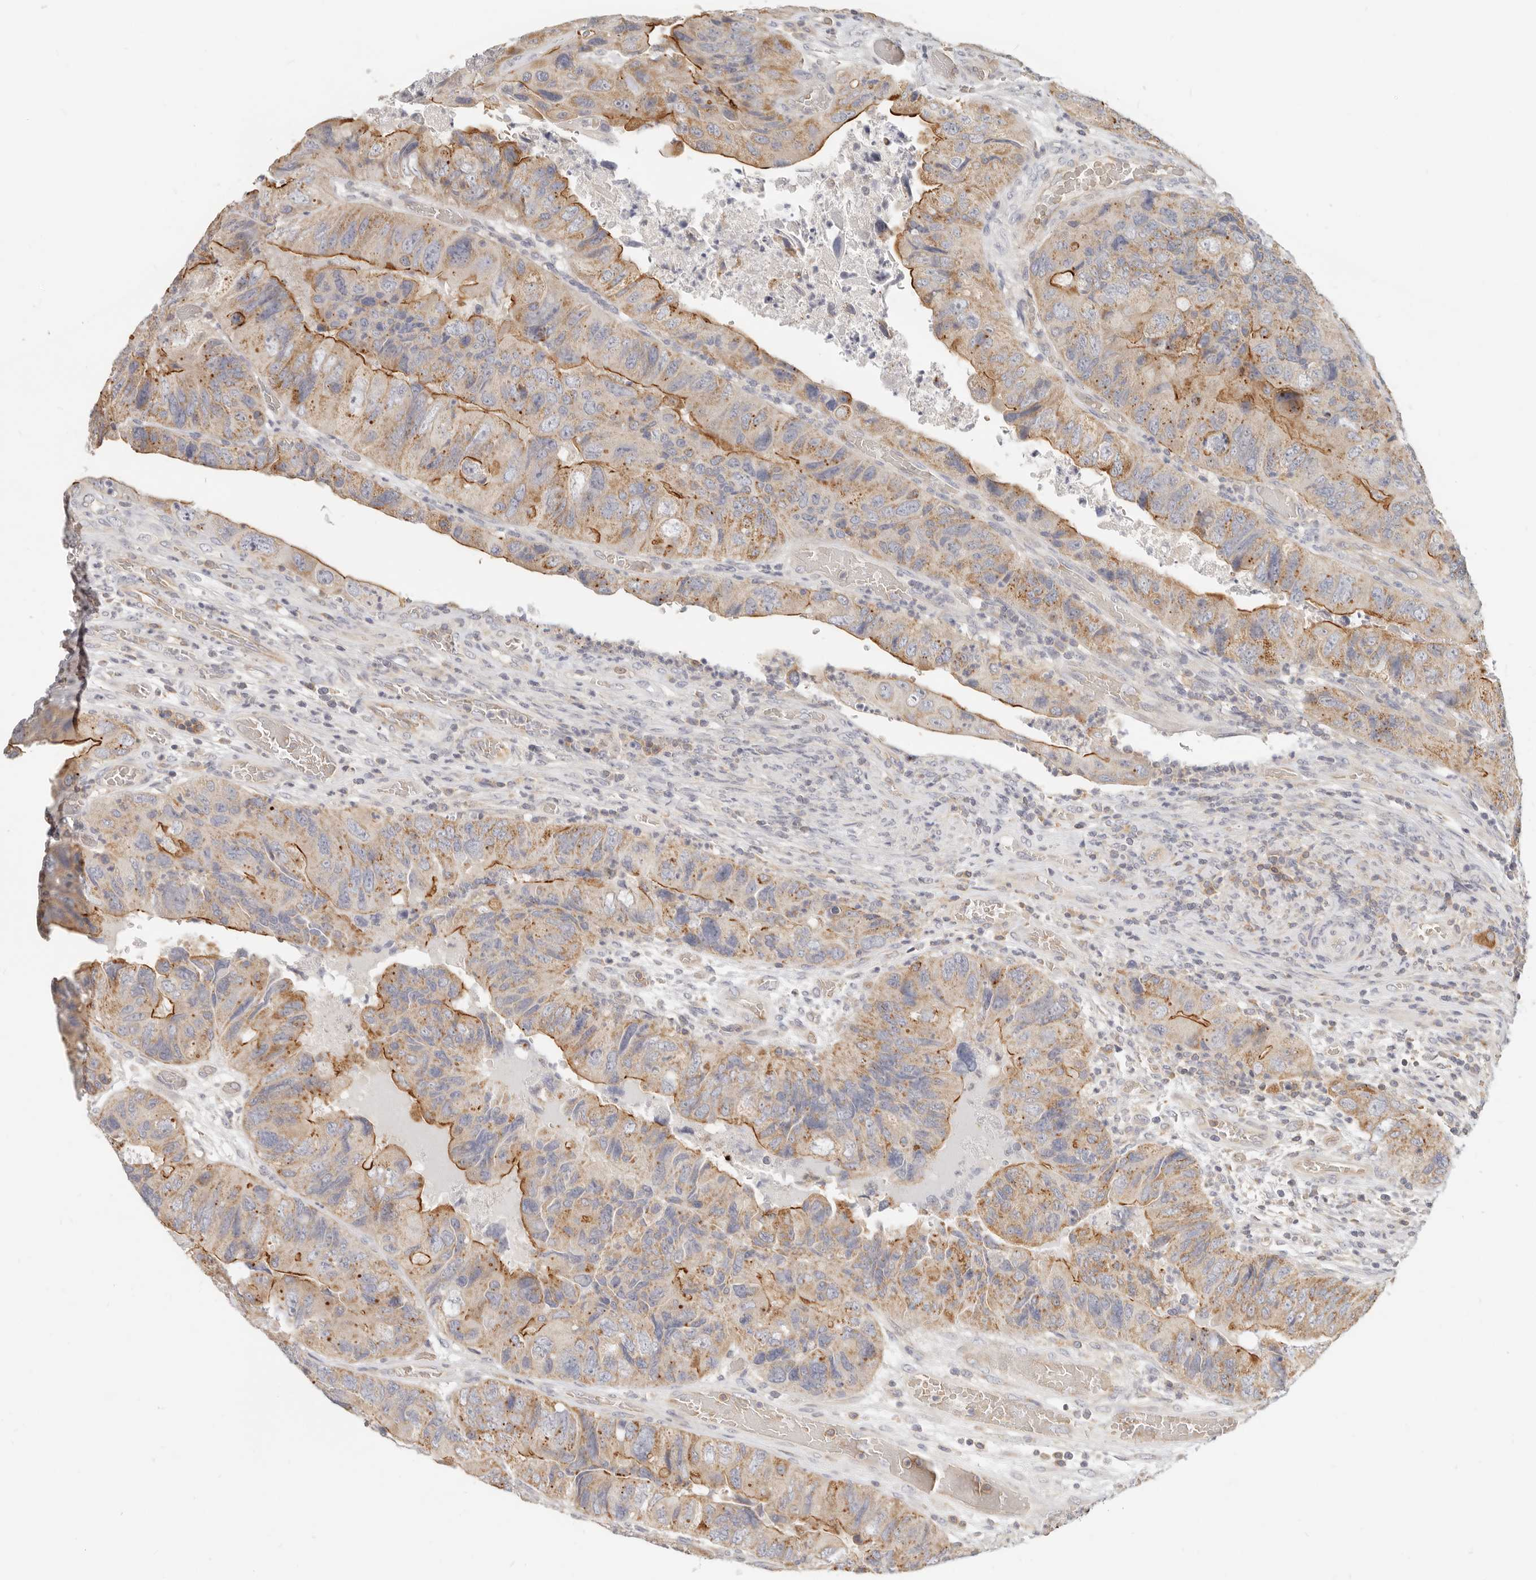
{"staining": {"intensity": "strong", "quantity": "25%-75%", "location": "cytoplasmic/membranous"}, "tissue": "colorectal cancer", "cell_type": "Tumor cells", "image_type": "cancer", "snomed": [{"axis": "morphology", "description": "Adenocarcinoma, NOS"}, {"axis": "topography", "description": "Rectum"}], "caption": "Immunohistochemistry (IHC) of colorectal cancer demonstrates high levels of strong cytoplasmic/membranous expression in approximately 25%-75% of tumor cells. Immunohistochemistry stains the protein of interest in brown and the nuclei are stained blue.", "gene": "LTB4R2", "patient": {"sex": "male", "age": 63}}